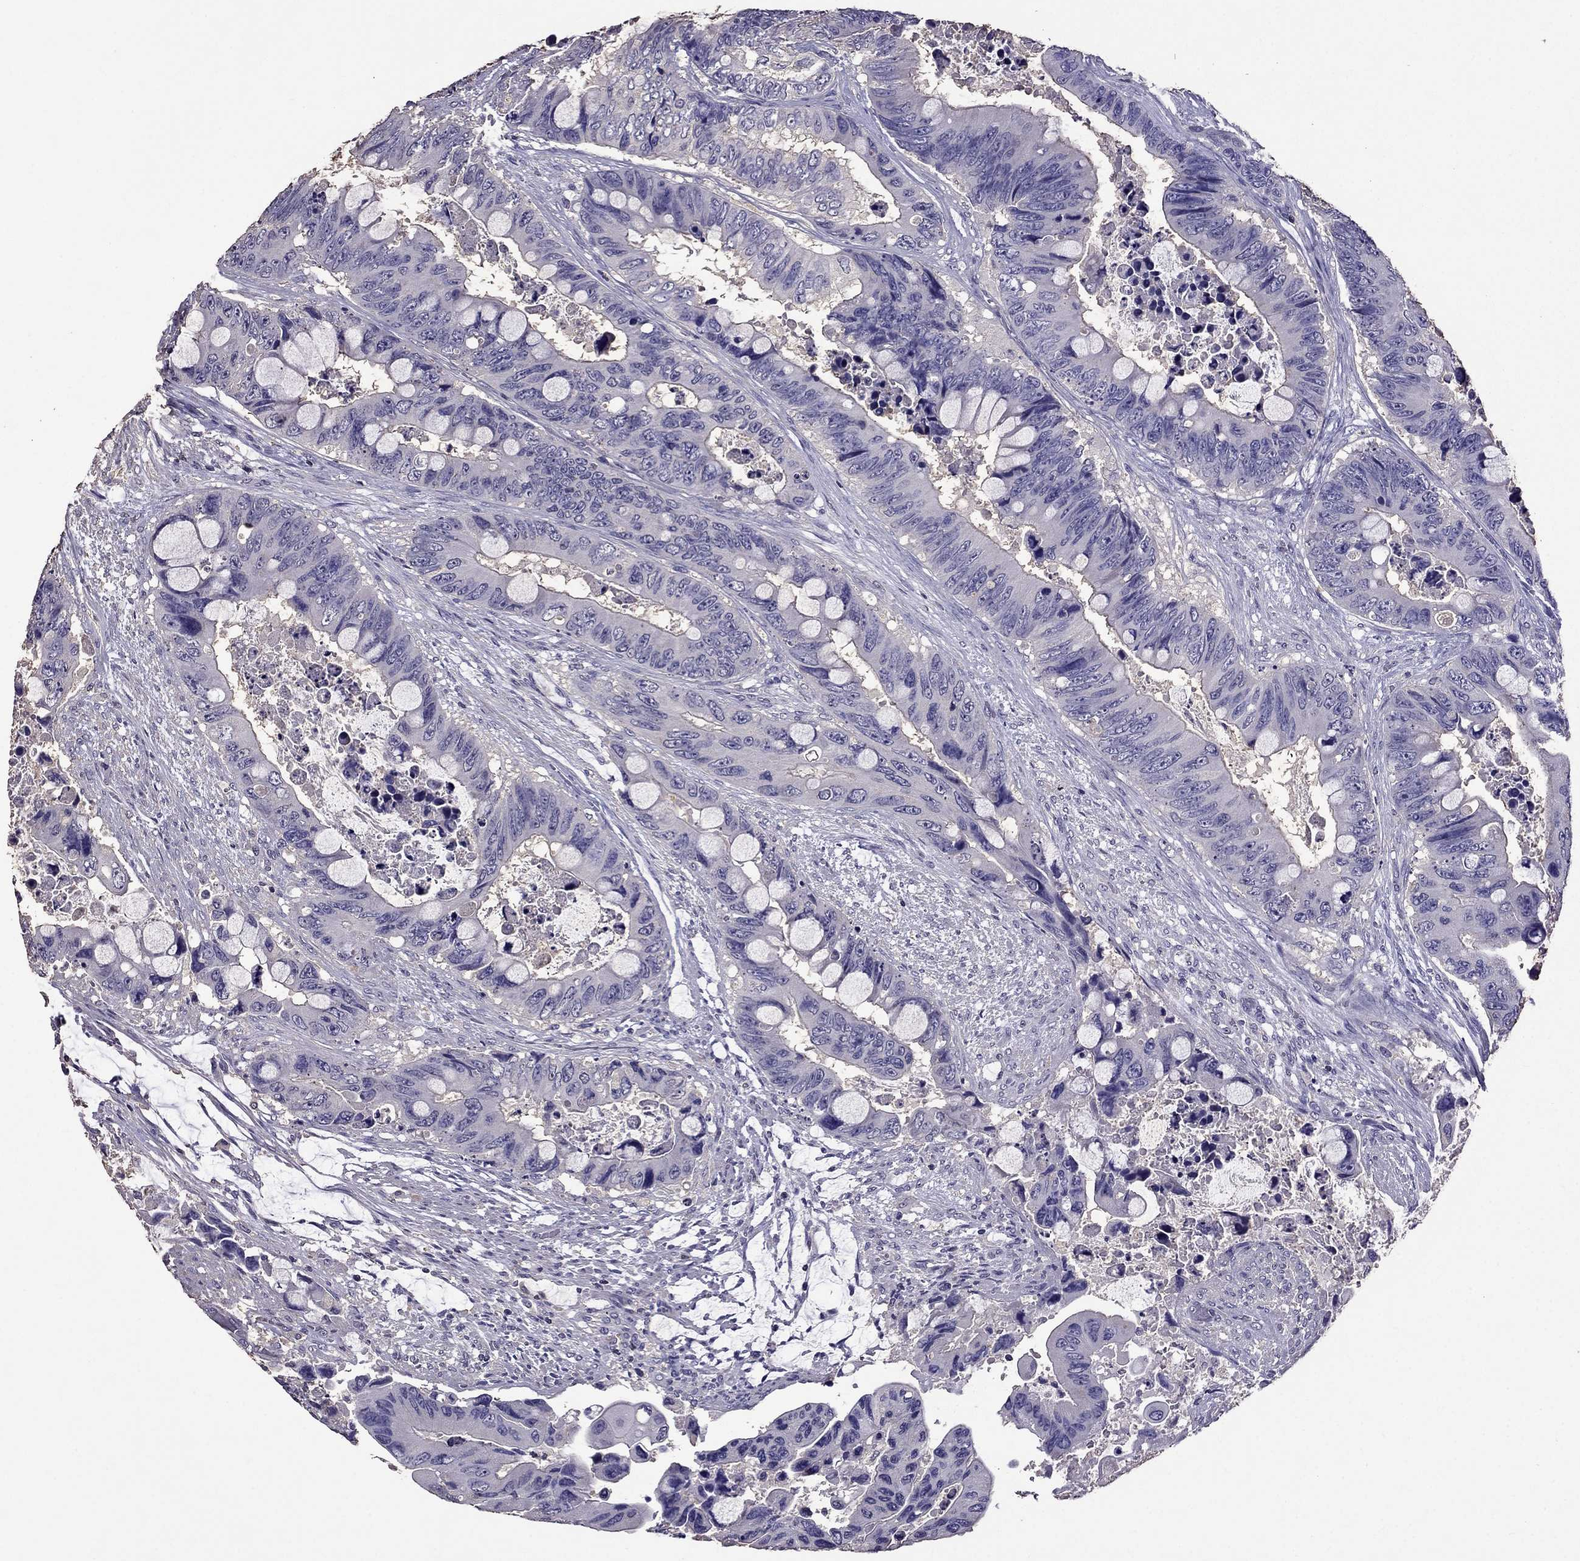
{"staining": {"intensity": "negative", "quantity": "none", "location": "none"}, "tissue": "colorectal cancer", "cell_type": "Tumor cells", "image_type": "cancer", "snomed": [{"axis": "morphology", "description": "Adenocarcinoma, NOS"}, {"axis": "topography", "description": "Rectum"}], "caption": "The histopathology image reveals no staining of tumor cells in colorectal adenocarcinoma. (Immunohistochemistry (ihc), brightfield microscopy, high magnification).", "gene": "NKX3-1", "patient": {"sex": "male", "age": 63}}